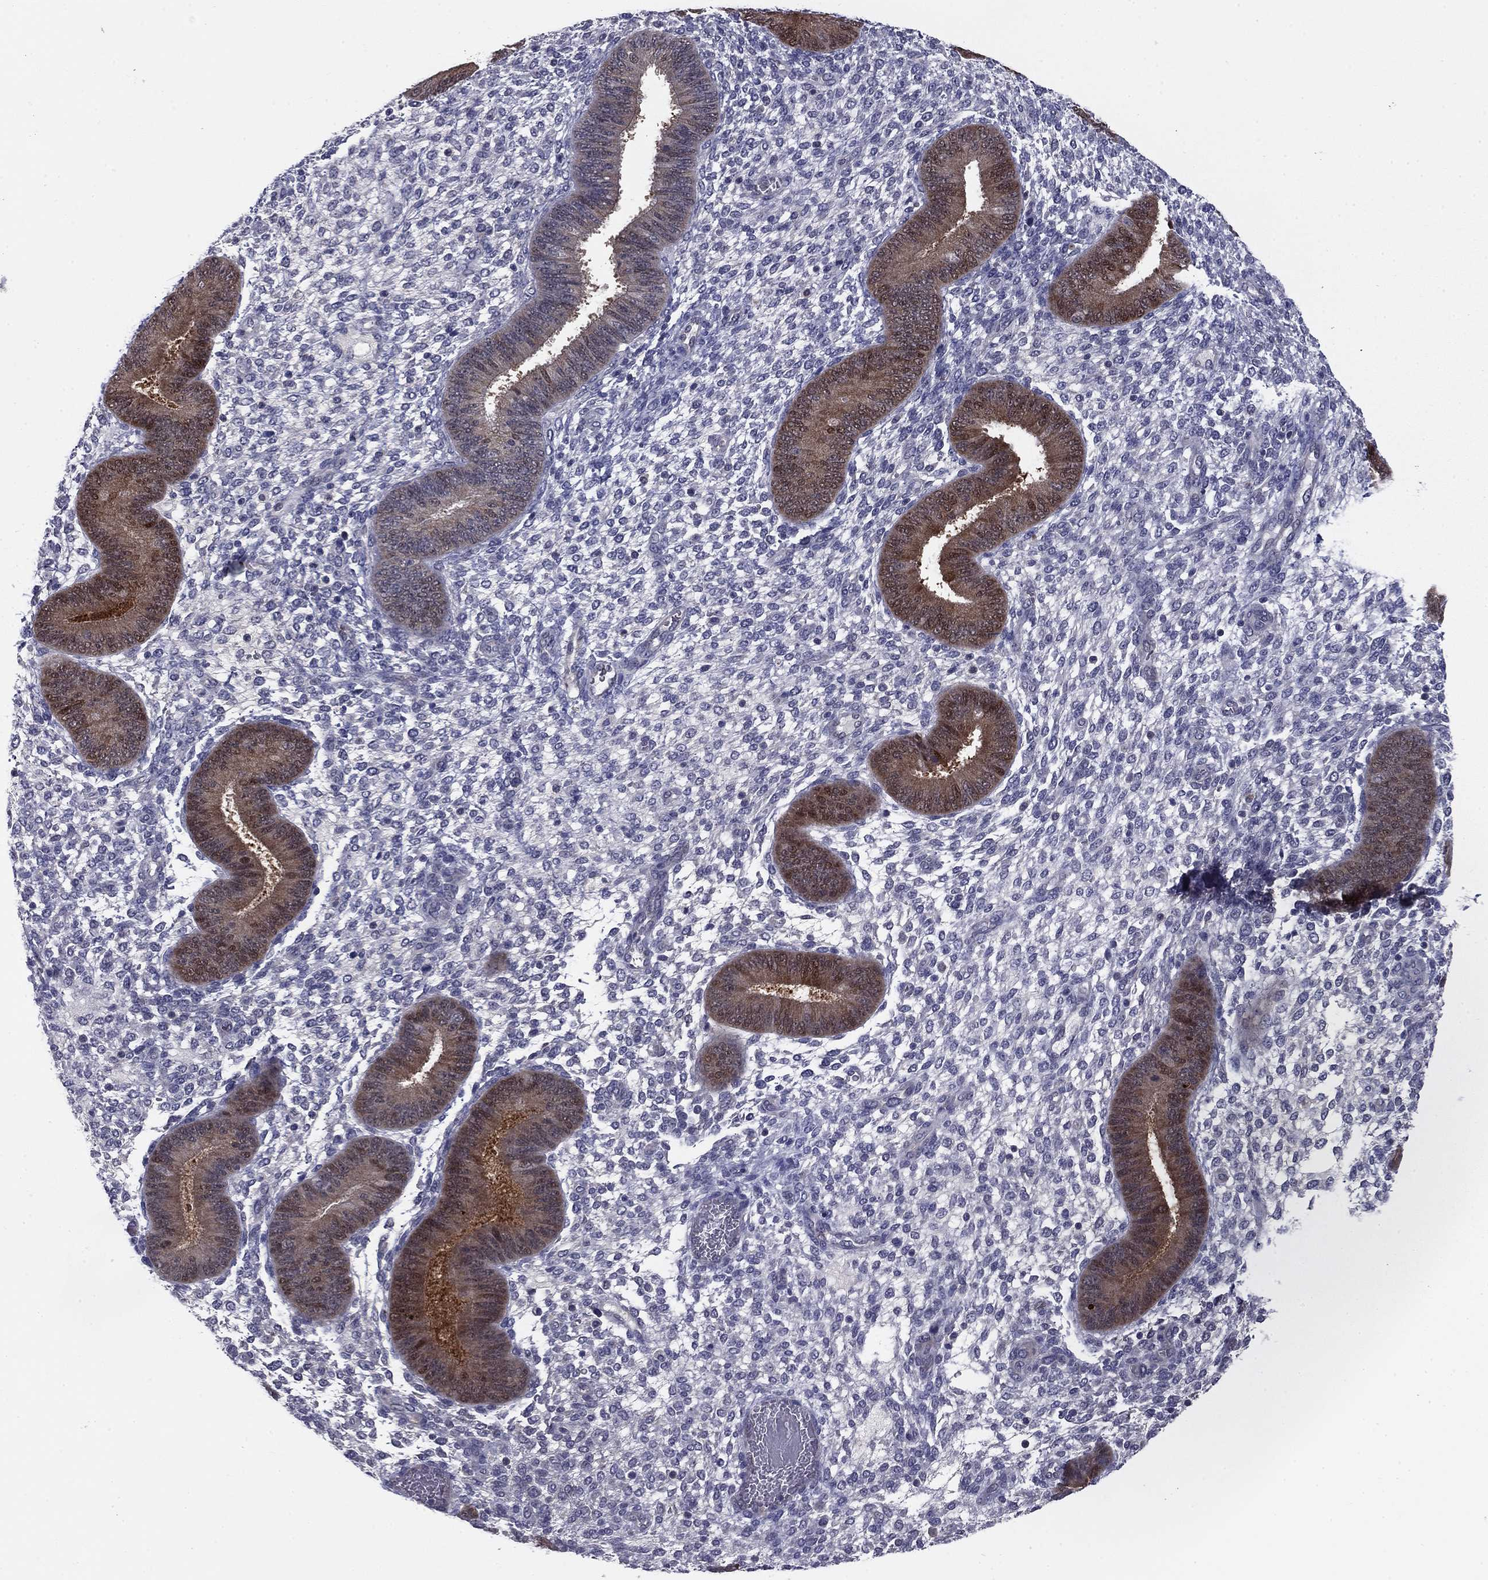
{"staining": {"intensity": "negative", "quantity": "none", "location": "none"}, "tissue": "endometrium", "cell_type": "Cells in endometrial stroma", "image_type": "normal", "snomed": [{"axis": "morphology", "description": "Normal tissue, NOS"}, {"axis": "topography", "description": "Endometrium"}], "caption": "Cells in endometrial stroma show no significant expression in normal endometrium. The staining was performed using DAB (3,3'-diaminobenzidine) to visualize the protein expression in brown, while the nuclei were stained in blue with hematoxylin (Magnification: 20x).", "gene": "REXO5", "patient": {"sex": "female", "age": 39}}